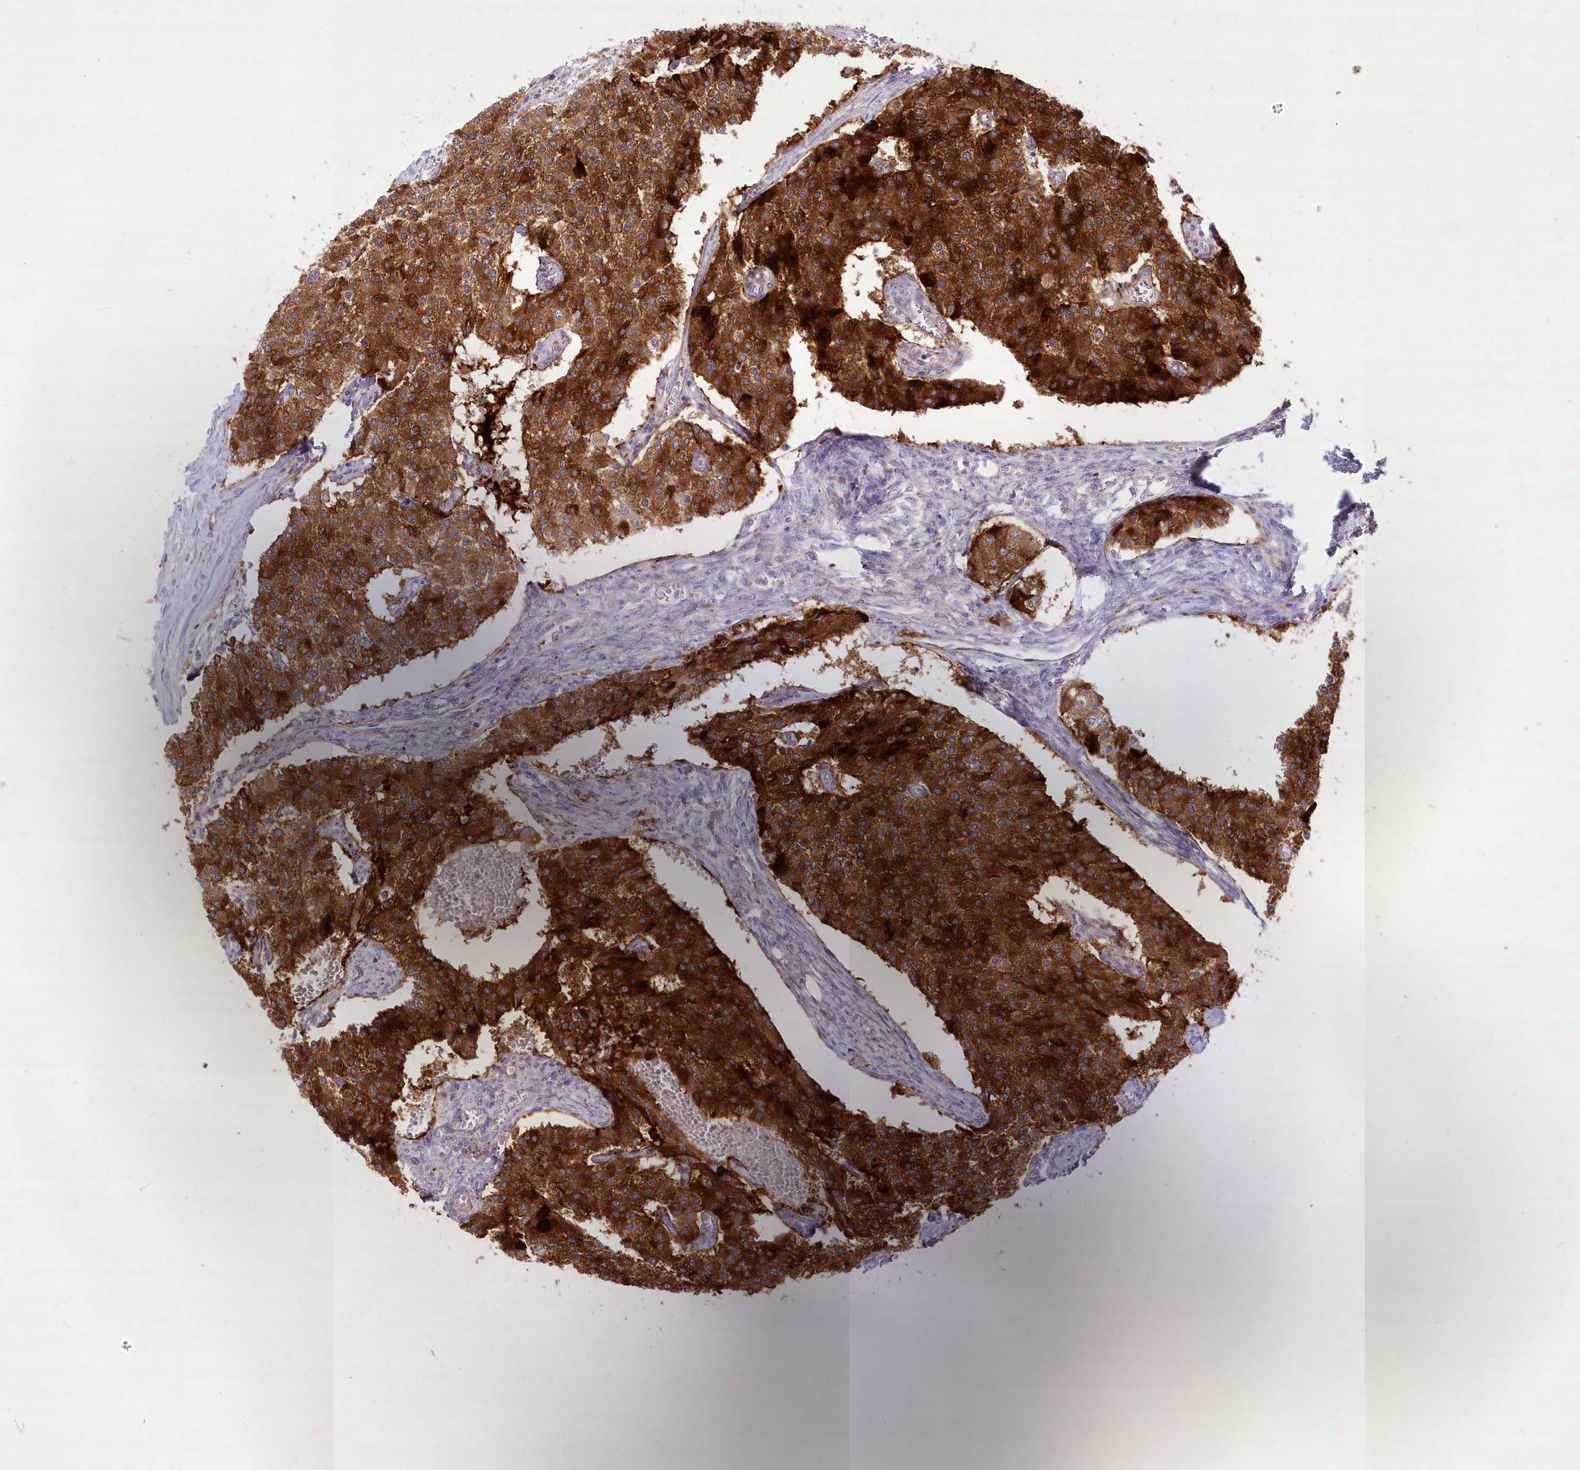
{"staining": {"intensity": "strong", "quantity": ">75%", "location": "cytoplasmic/membranous"}, "tissue": "carcinoid", "cell_type": "Tumor cells", "image_type": "cancer", "snomed": [{"axis": "morphology", "description": "Carcinoid, malignant, NOS"}, {"axis": "topography", "description": "Colon"}], "caption": "An immunohistochemistry (IHC) image of tumor tissue is shown. Protein staining in brown labels strong cytoplasmic/membranous positivity in carcinoid within tumor cells.", "gene": "ANGPTL3", "patient": {"sex": "female", "age": 52}}